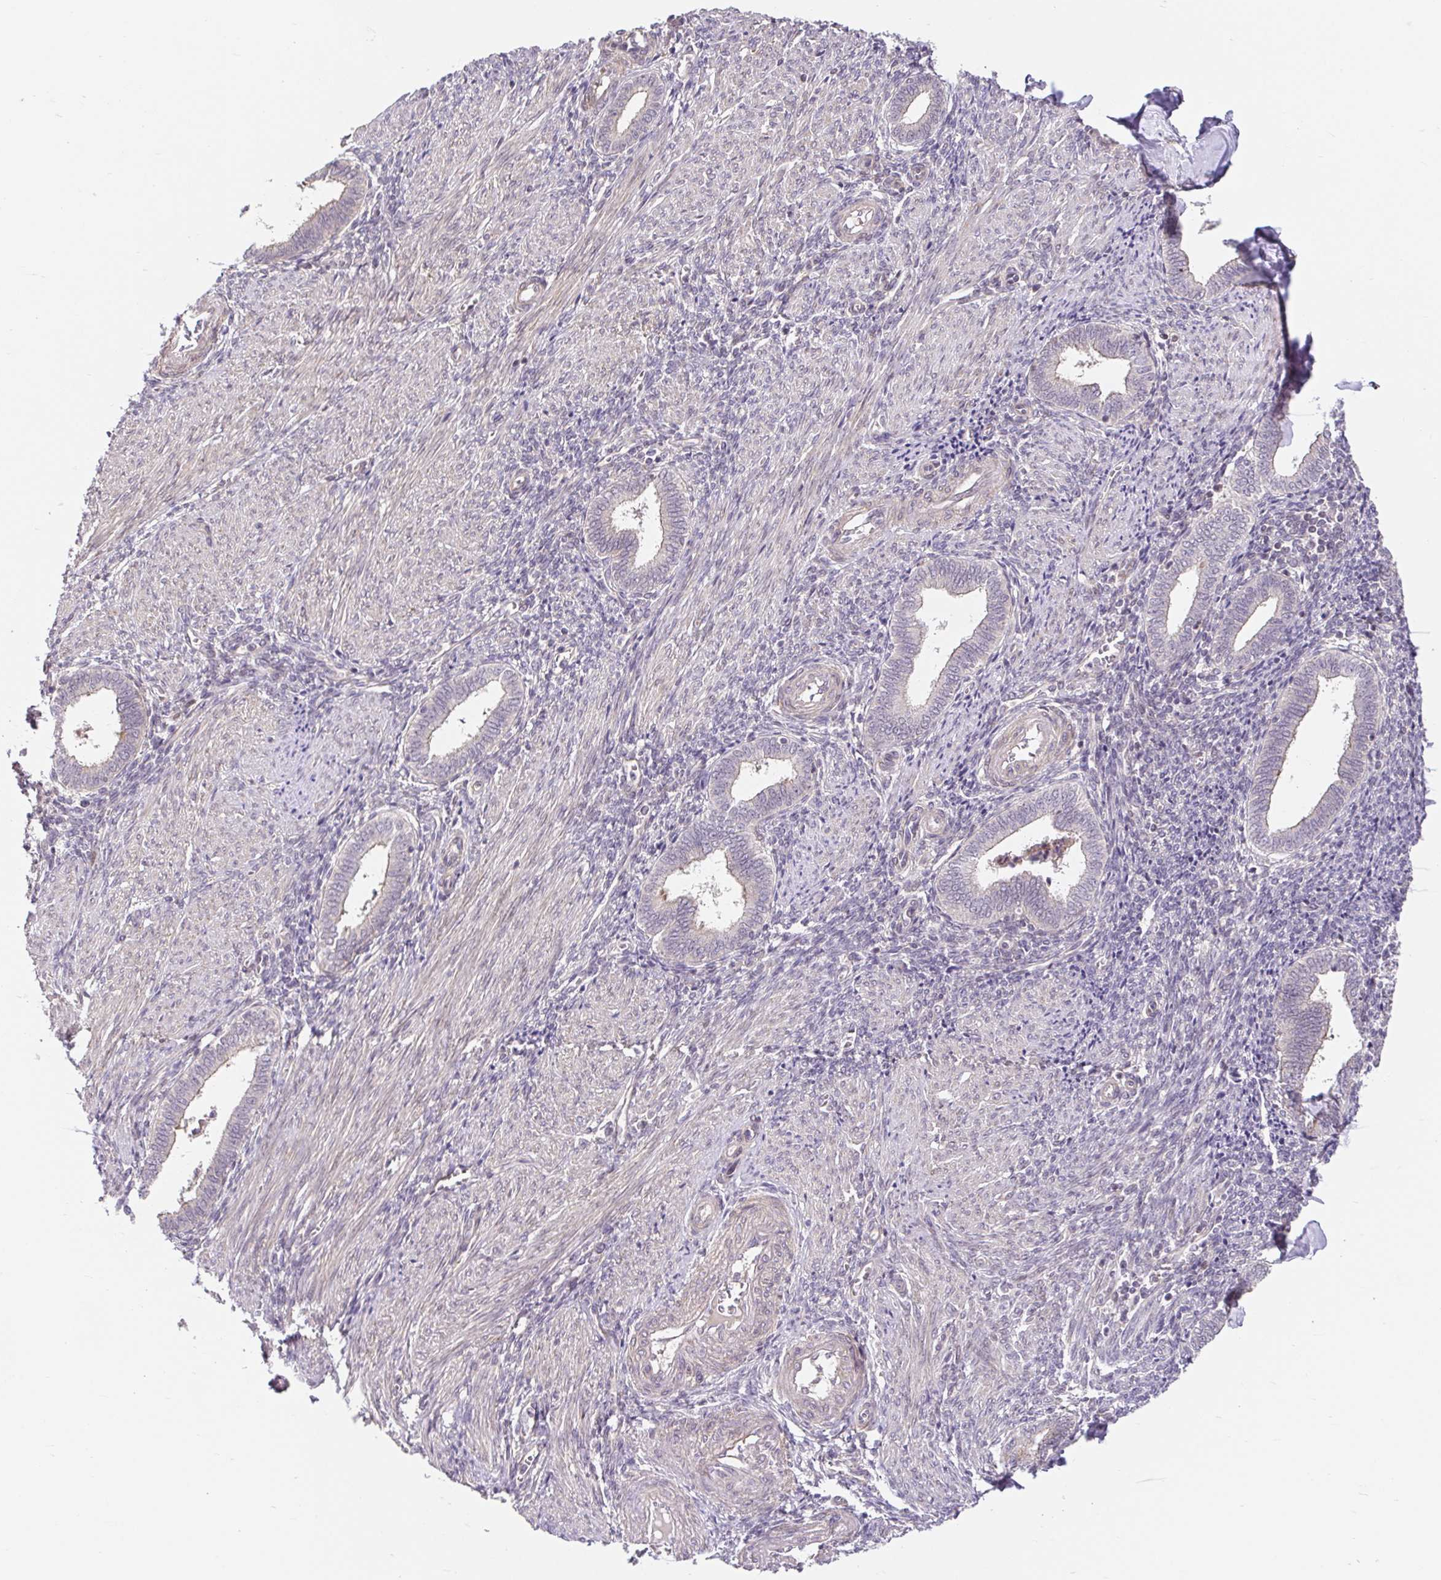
{"staining": {"intensity": "weak", "quantity": "25%-75%", "location": "cytoplasmic/membranous"}, "tissue": "endometrium", "cell_type": "Cells in endometrial stroma", "image_type": "normal", "snomed": [{"axis": "morphology", "description": "Normal tissue, NOS"}, {"axis": "topography", "description": "Endometrium"}], "caption": "Endometrium was stained to show a protein in brown. There is low levels of weak cytoplasmic/membranous staining in approximately 25%-75% of cells in endometrial stroma. Using DAB (brown) and hematoxylin (blue) stains, captured at high magnification using brightfield microscopy.", "gene": "LYPD5", "patient": {"sex": "female", "age": 42}}